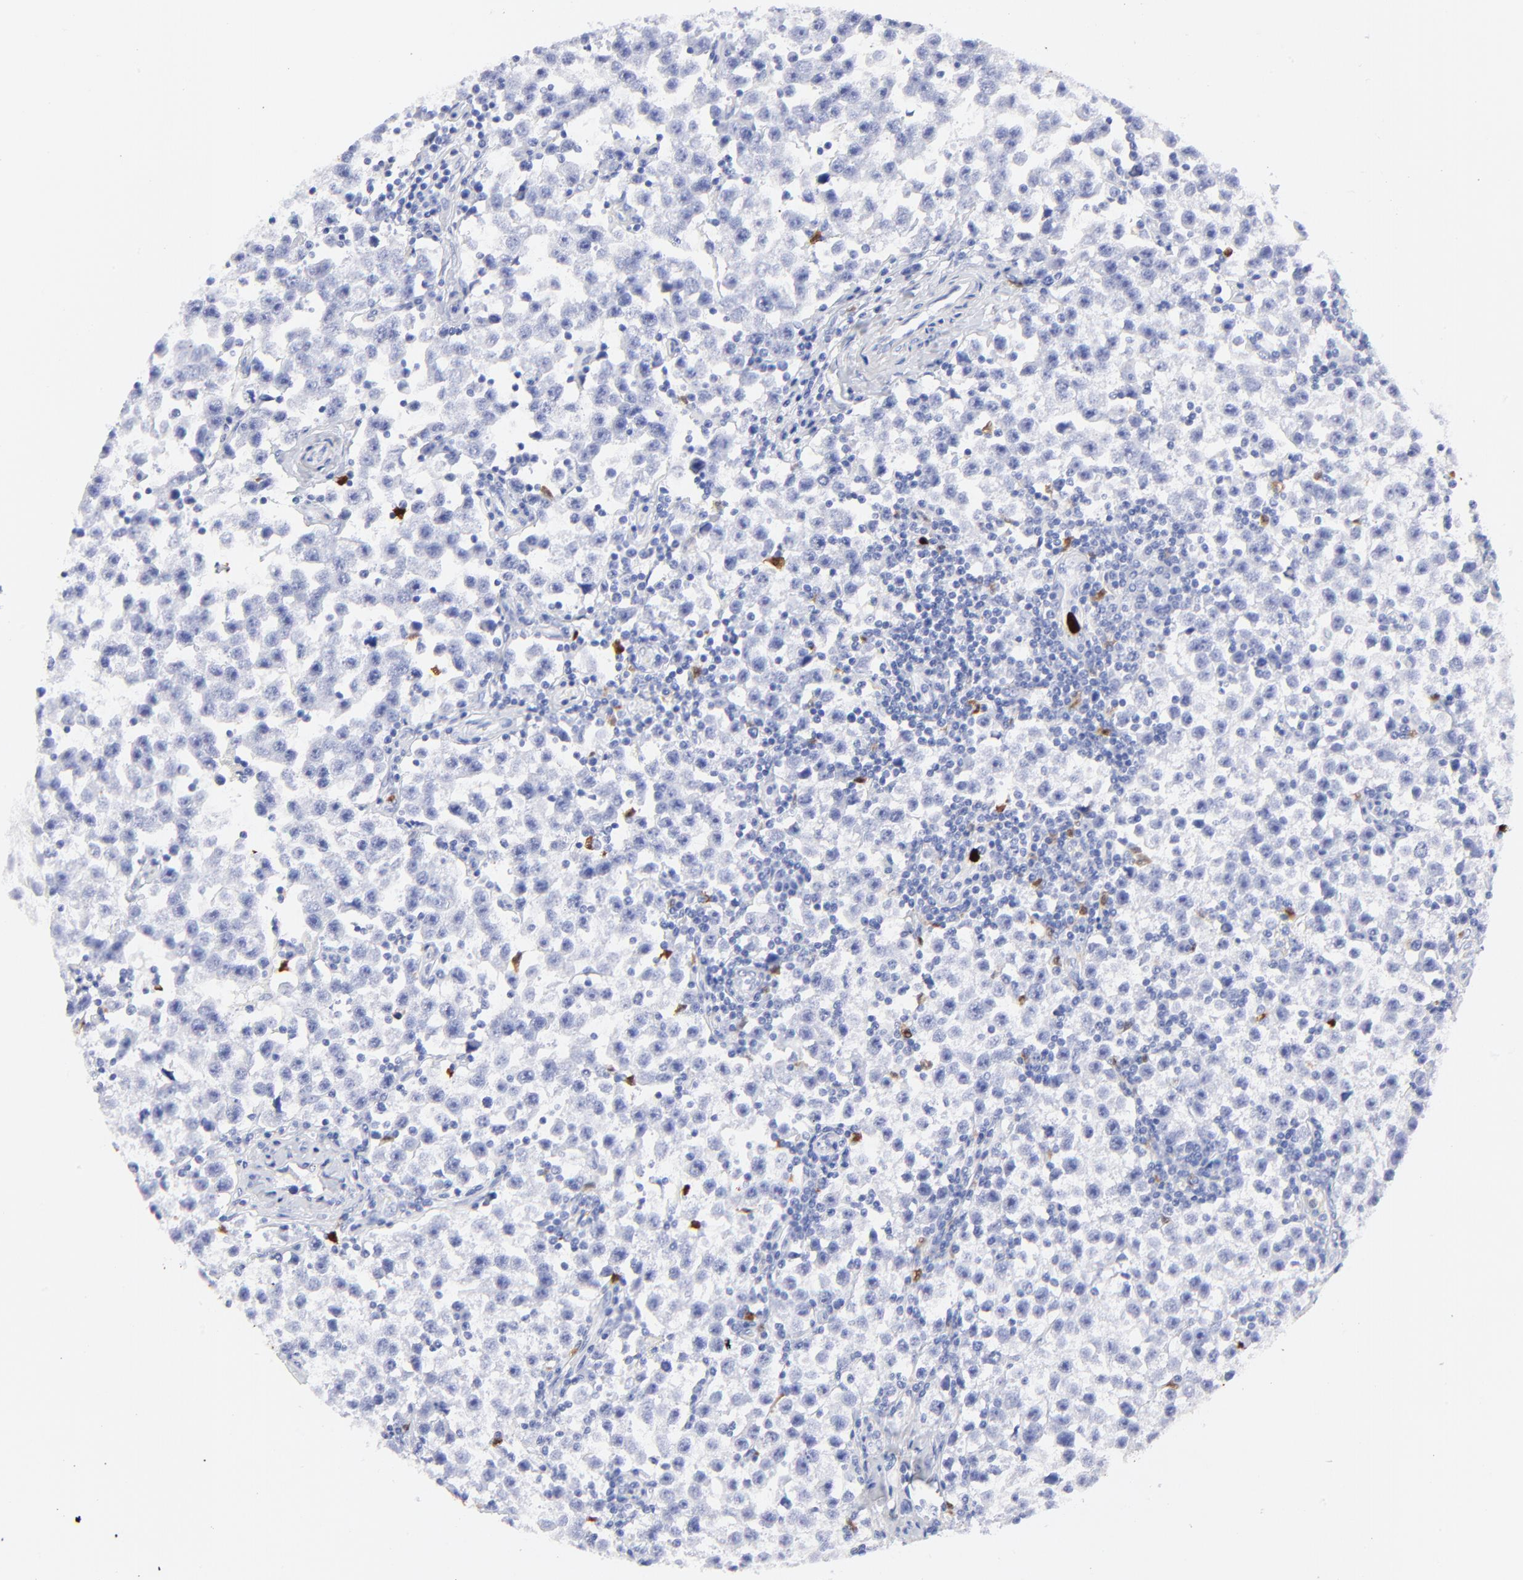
{"staining": {"intensity": "negative", "quantity": "none", "location": "none"}, "tissue": "testis cancer", "cell_type": "Tumor cells", "image_type": "cancer", "snomed": [{"axis": "morphology", "description": "Seminoma, NOS"}, {"axis": "topography", "description": "Testis"}], "caption": "A high-resolution image shows immunohistochemistry (IHC) staining of testis seminoma, which reveals no significant expression in tumor cells.", "gene": "S100A12", "patient": {"sex": "male", "age": 32}}